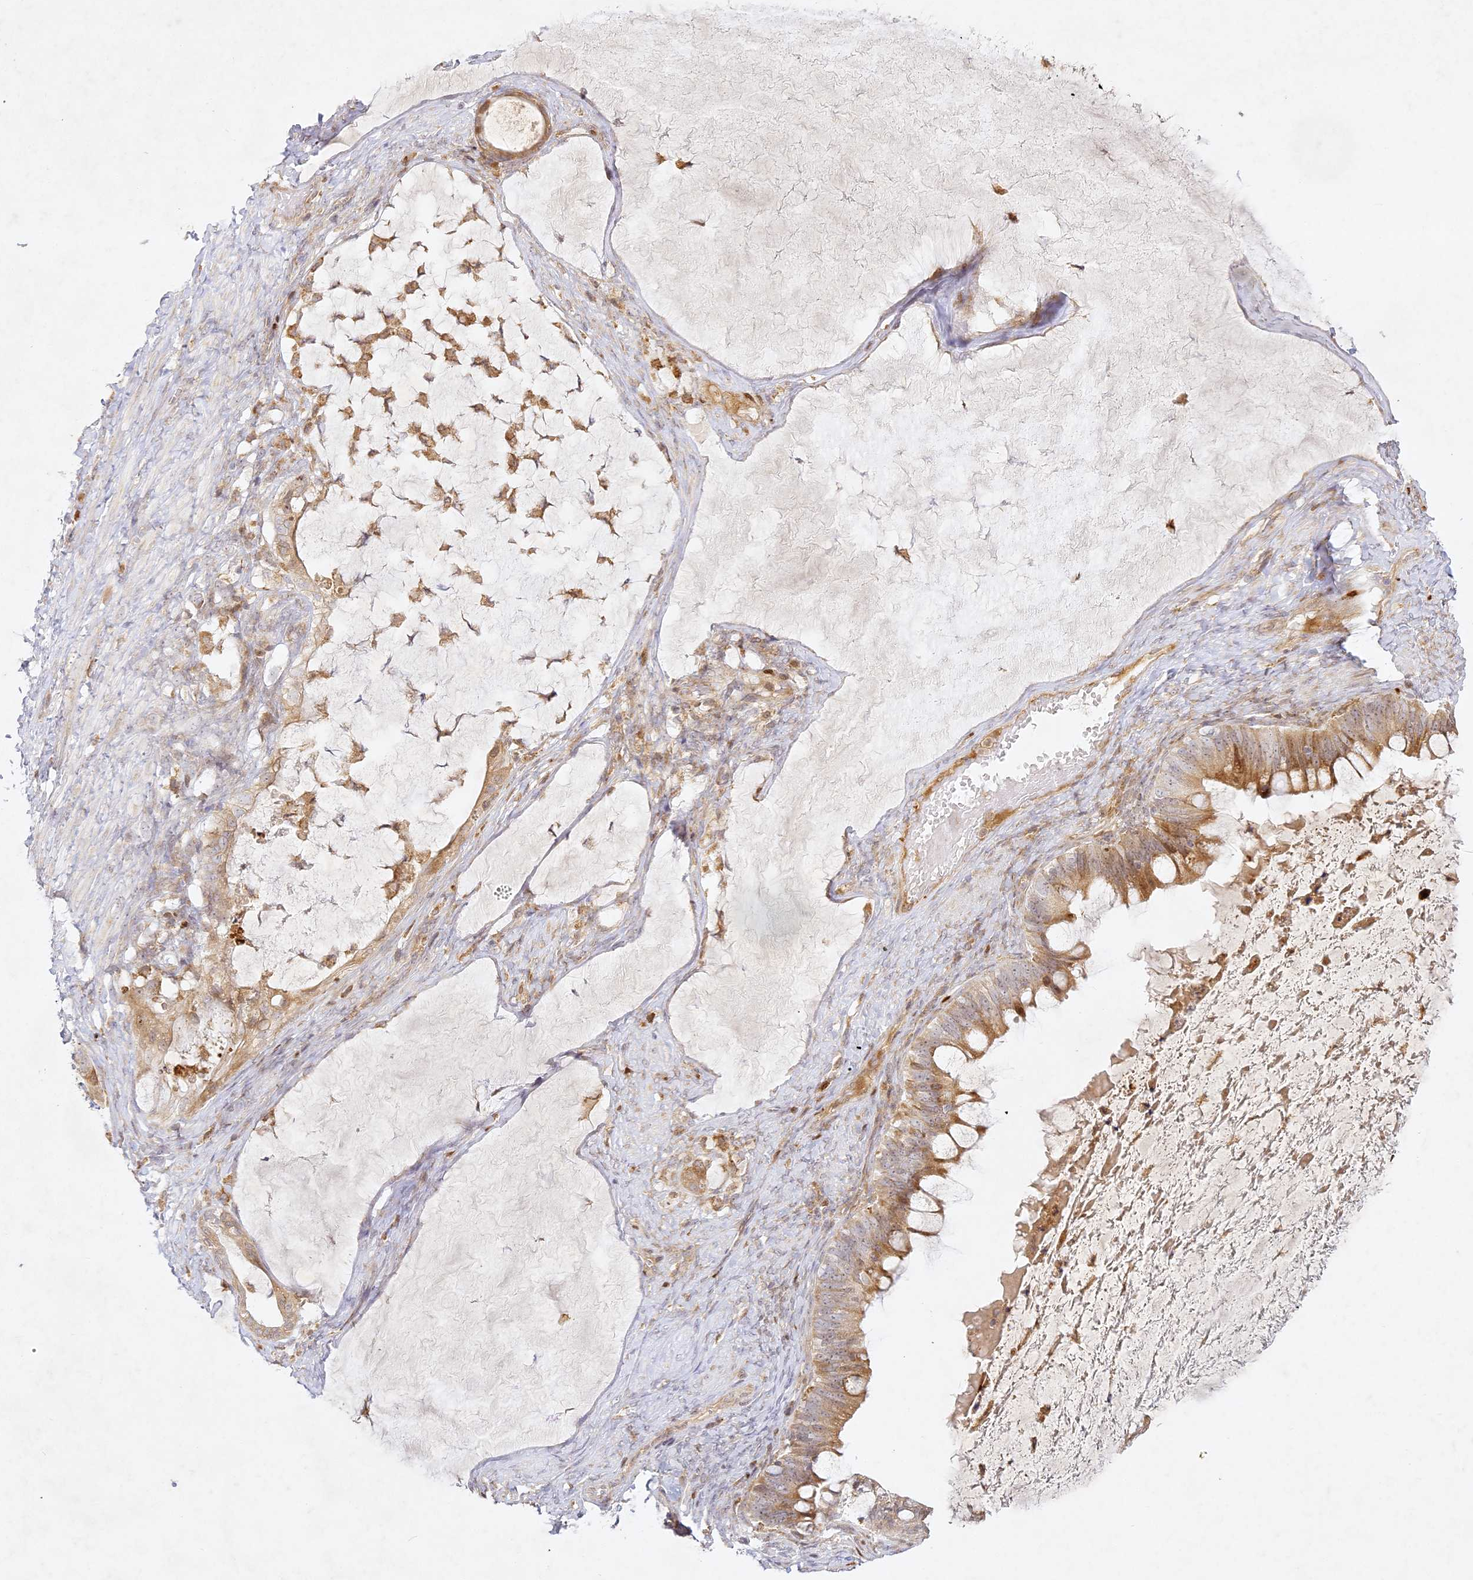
{"staining": {"intensity": "moderate", "quantity": ">75%", "location": "cytoplasmic/membranous"}, "tissue": "ovarian cancer", "cell_type": "Tumor cells", "image_type": "cancer", "snomed": [{"axis": "morphology", "description": "Cystadenocarcinoma, mucinous, NOS"}, {"axis": "topography", "description": "Ovary"}], "caption": "Moderate cytoplasmic/membranous staining is identified in about >75% of tumor cells in ovarian cancer (mucinous cystadenocarcinoma). (Stains: DAB in brown, nuclei in blue, Microscopy: brightfield microscopy at high magnification).", "gene": "SLC30A5", "patient": {"sex": "female", "age": 61}}